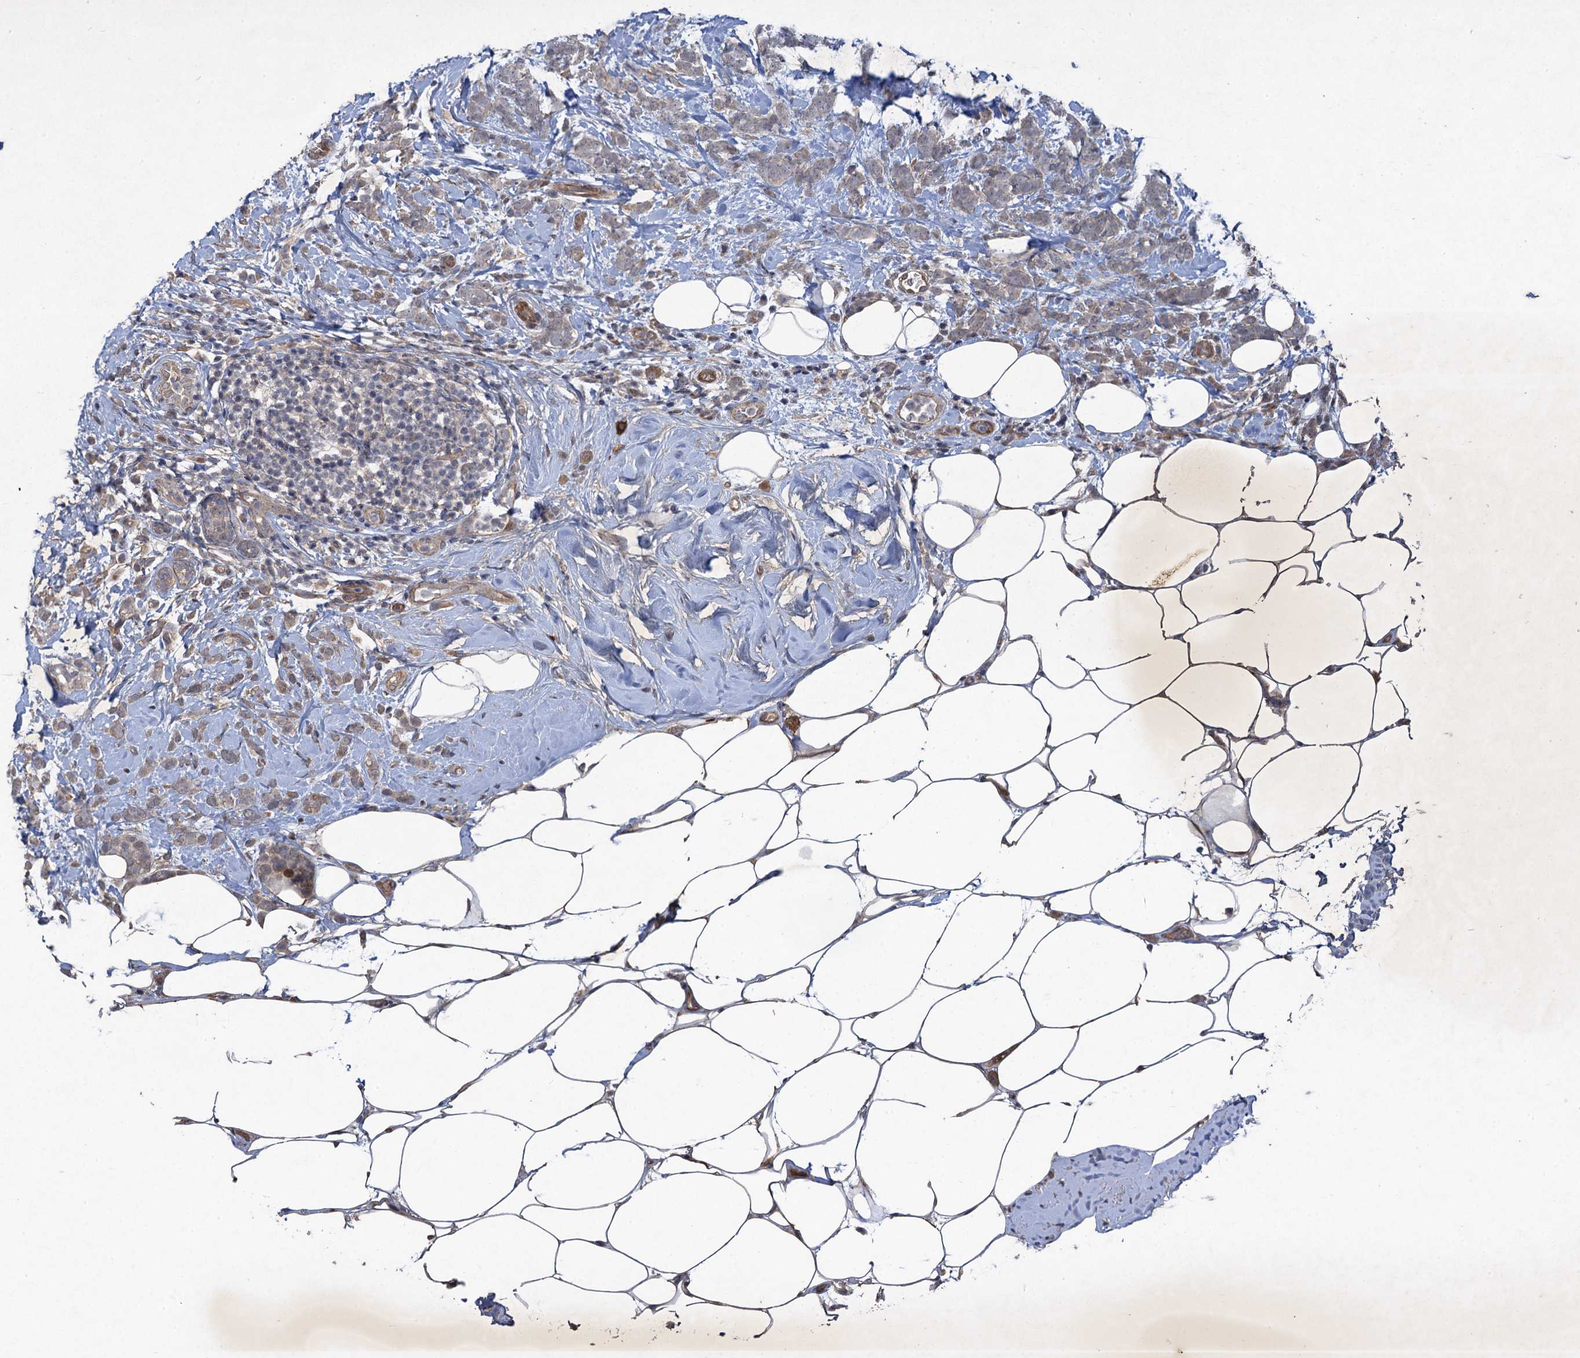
{"staining": {"intensity": "negative", "quantity": "none", "location": "none"}, "tissue": "breast cancer", "cell_type": "Tumor cells", "image_type": "cancer", "snomed": [{"axis": "morphology", "description": "Lobular carcinoma"}, {"axis": "topography", "description": "Breast"}], "caption": "Tumor cells show no significant staining in breast cancer.", "gene": "NUDT22", "patient": {"sex": "female", "age": 58}}